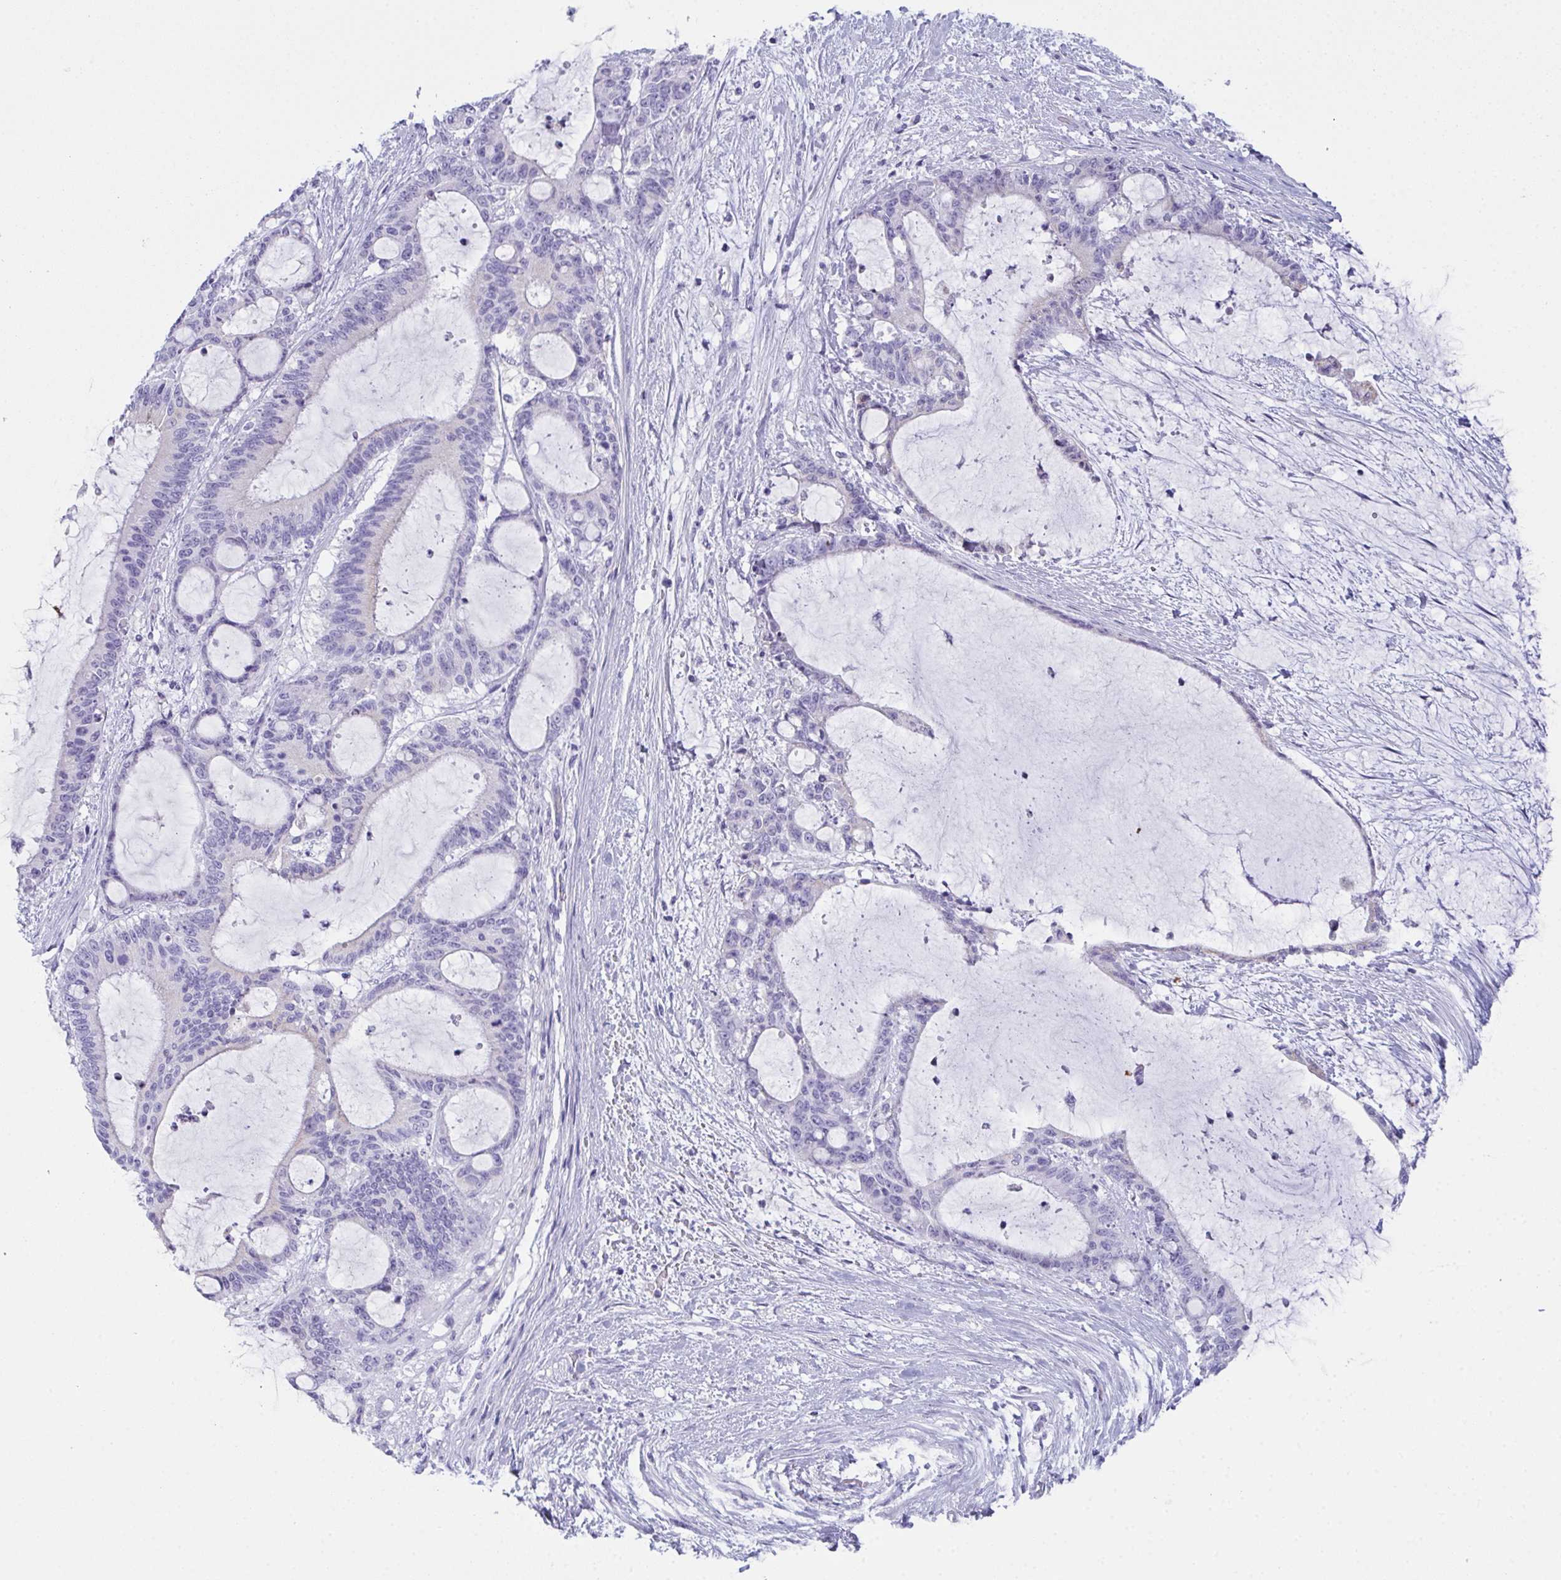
{"staining": {"intensity": "negative", "quantity": "none", "location": "none"}, "tissue": "liver cancer", "cell_type": "Tumor cells", "image_type": "cancer", "snomed": [{"axis": "morphology", "description": "Normal tissue, NOS"}, {"axis": "morphology", "description": "Cholangiocarcinoma"}, {"axis": "topography", "description": "Liver"}, {"axis": "topography", "description": "Peripheral nerve tissue"}], "caption": "Liver cholangiocarcinoma stained for a protein using immunohistochemistry (IHC) shows no staining tumor cells.", "gene": "TEX19", "patient": {"sex": "female", "age": 73}}